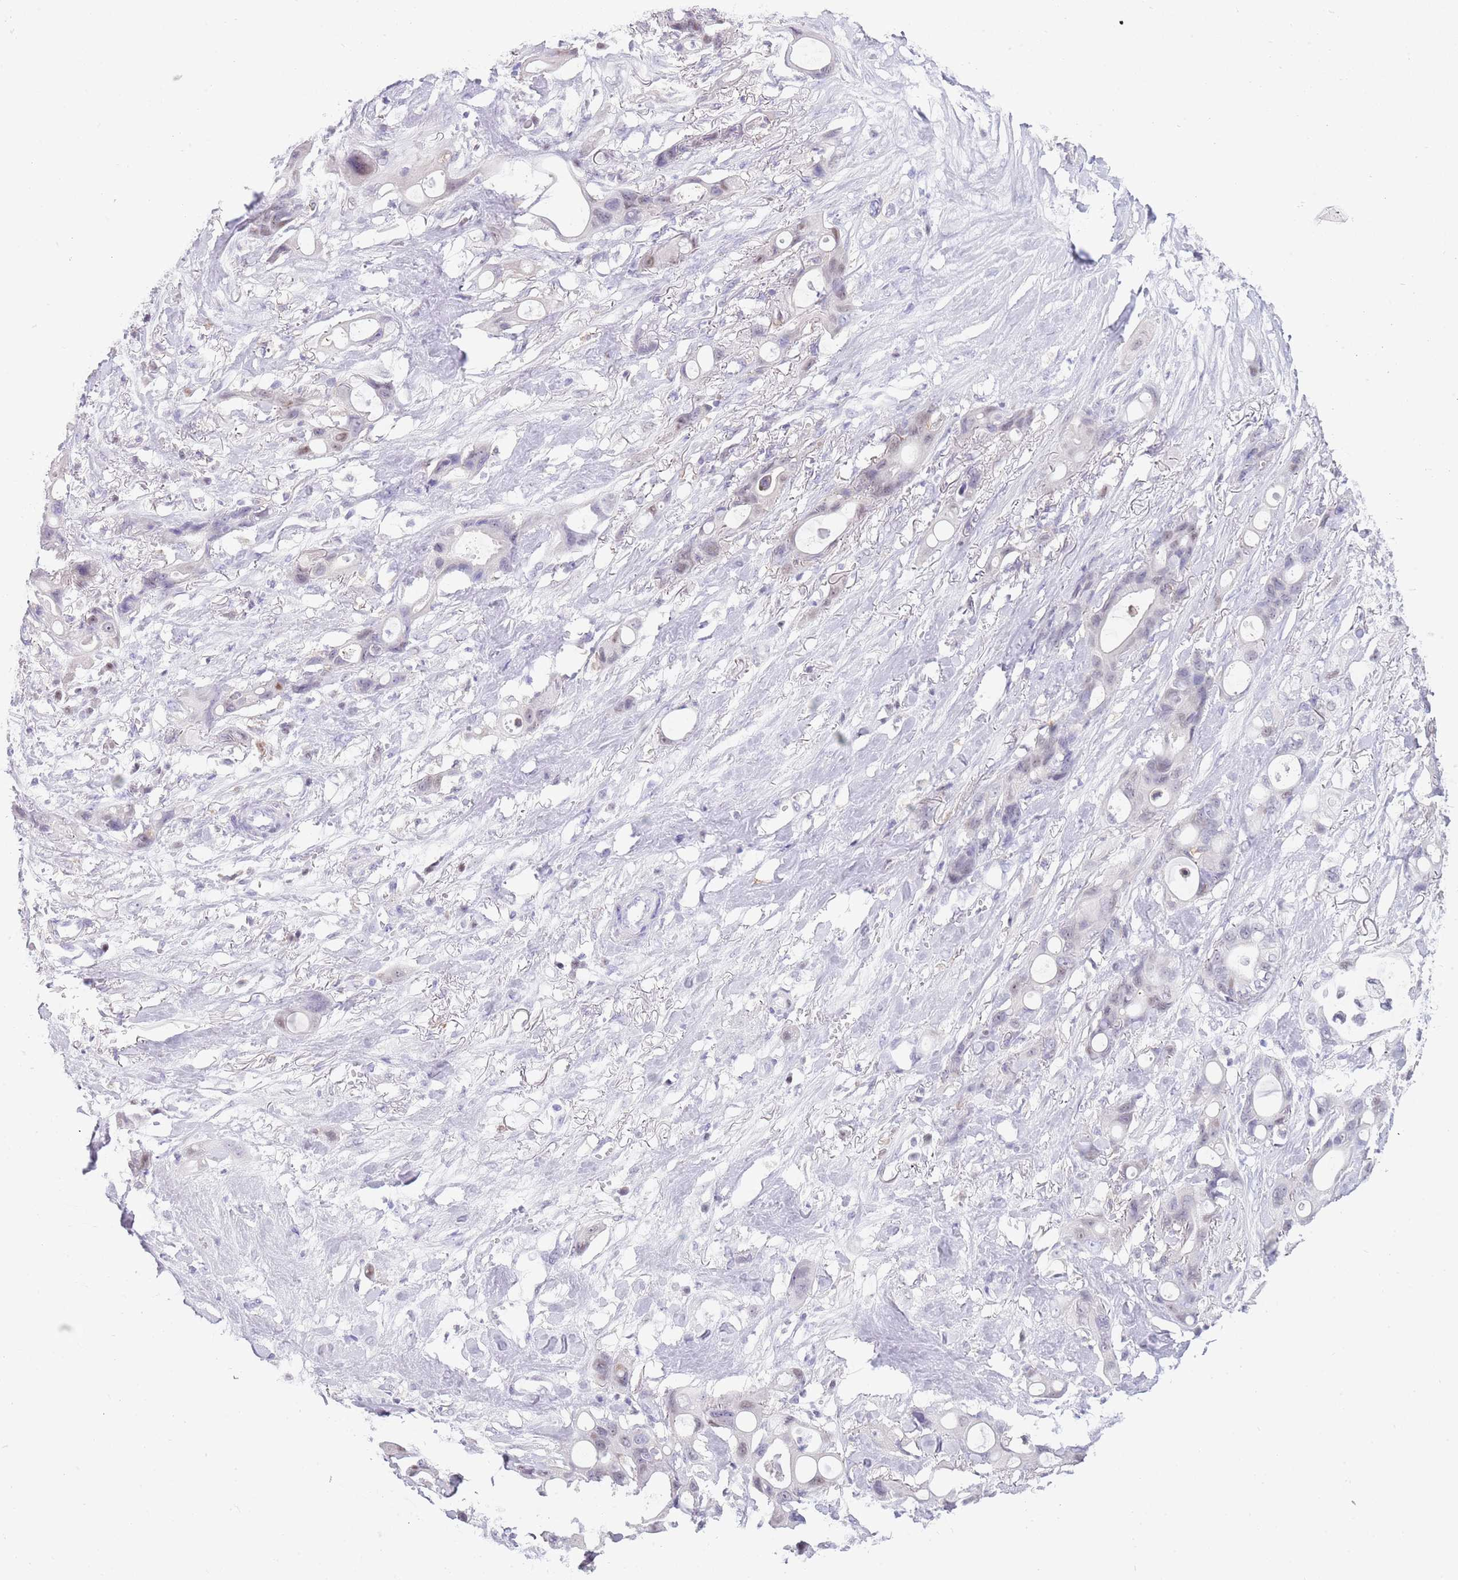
{"staining": {"intensity": "negative", "quantity": "none", "location": "none"}, "tissue": "ovarian cancer", "cell_type": "Tumor cells", "image_type": "cancer", "snomed": [{"axis": "morphology", "description": "Cystadenocarcinoma, mucinous, NOS"}, {"axis": "topography", "description": "Ovary"}], "caption": "Immunohistochemistry (IHC) of mucinous cystadenocarcinoma (ovarian) displays no positivity in tumor cells. (Stains: DAB immunohistochemistry with hematoxylin counter stain, Microscopy: brightfield microscopy at high magnification).", "gene": "PPP1R17", "patient": {"sex": "female", "age": 70}}